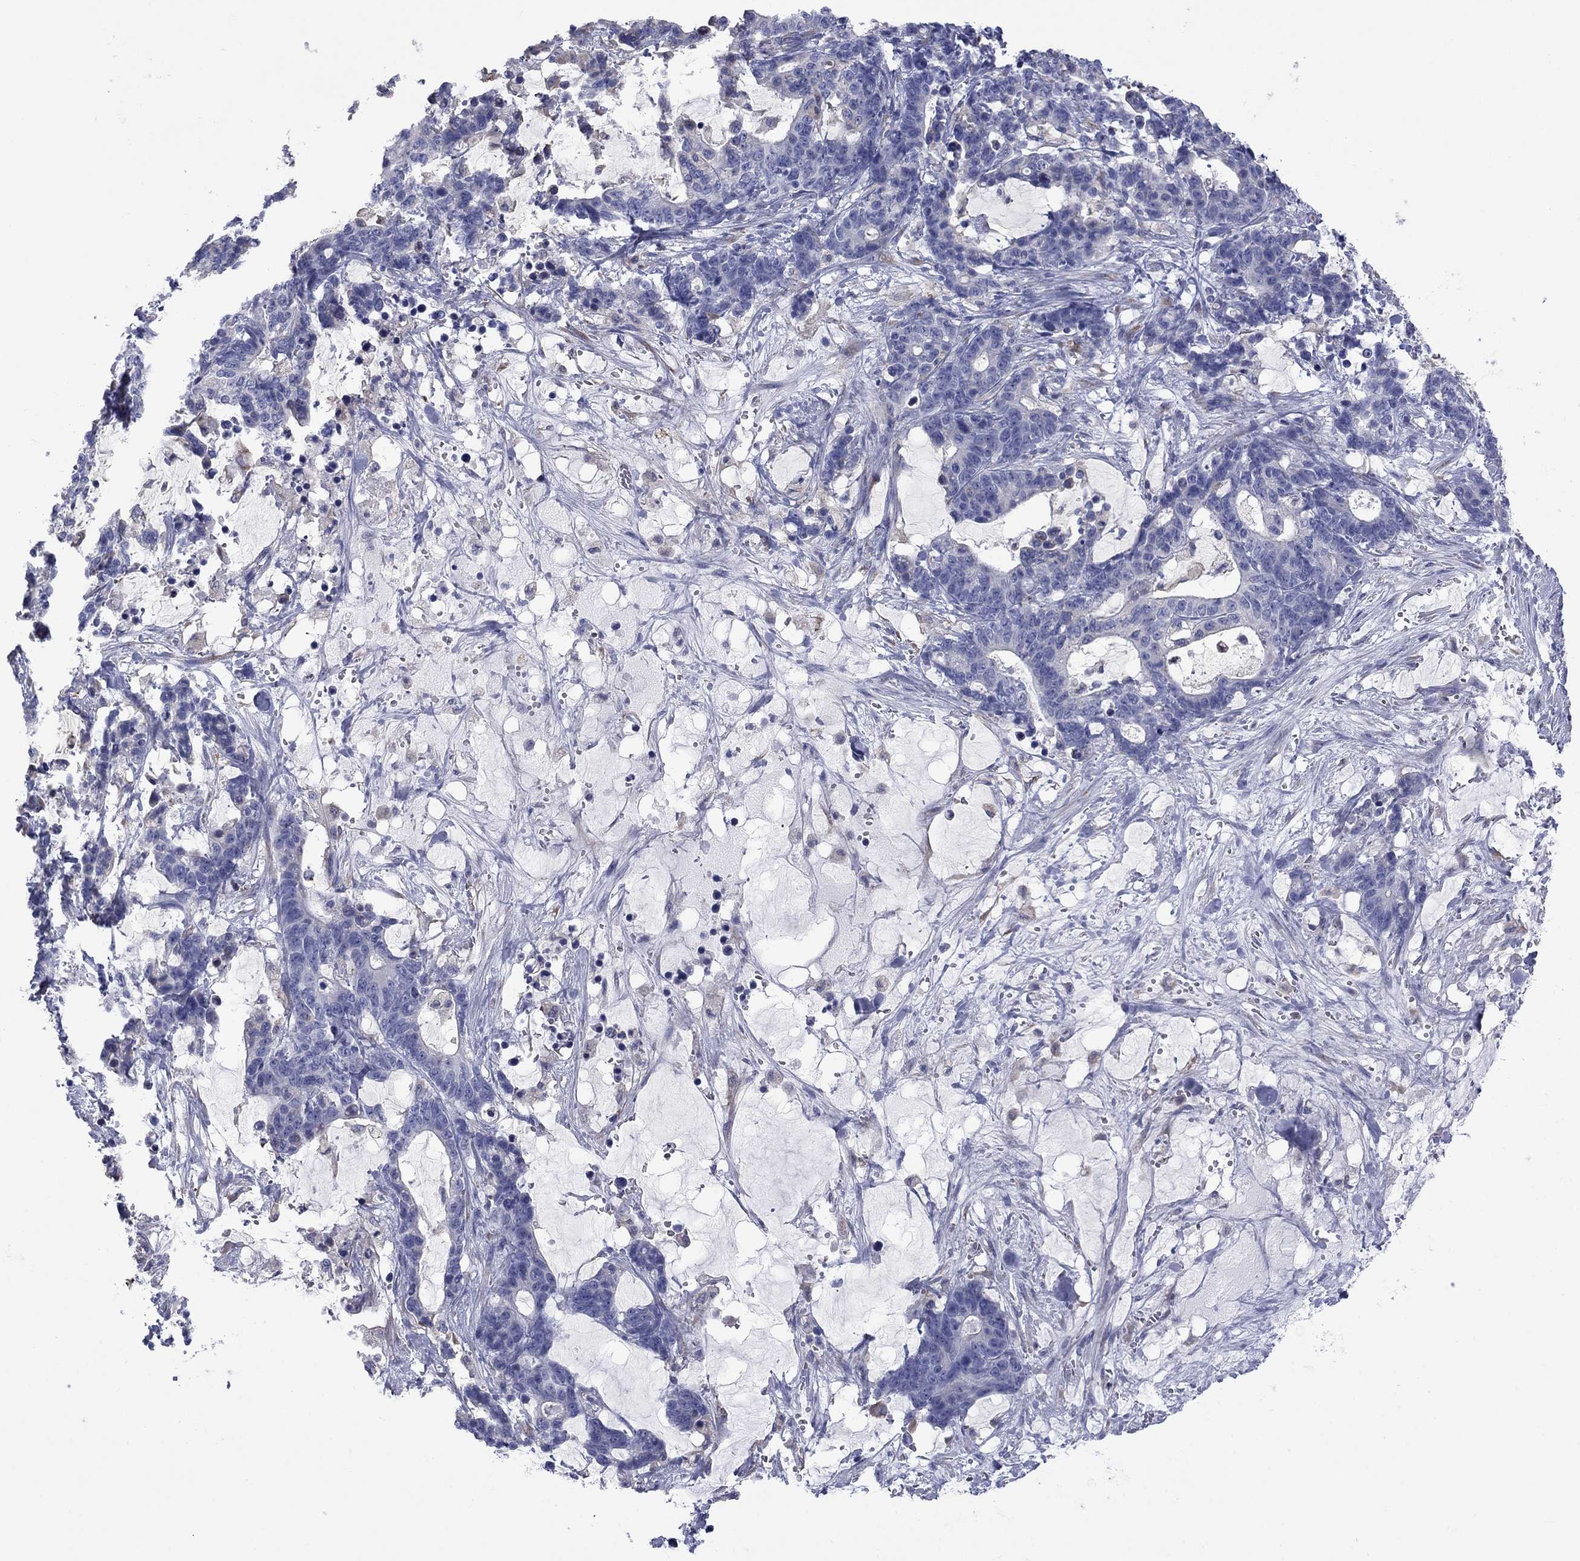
{"staining": {"intensity": "negative", "quantity": "none", "location": "none"}, "tissue": "stomach cancer", "cell_type": "Tumor cells", "image_type": "cancer", "snomed": [{"axis": "morphology", "description": "Normal tissue, NOS"}, {"axis": "morphology", "description": "Adenocarcinoma, NOS"}, {"axis": "topography", "description": "Stomach"}], "caption": "DAB (3,3'-diaminobenzidine) immunohistochemical staining of human stomach adenocarcinoma displays no significant positivity in tumor cells.", "gene": "TMPRSS11A", "patient": {"sex": "female", "age": 64}}